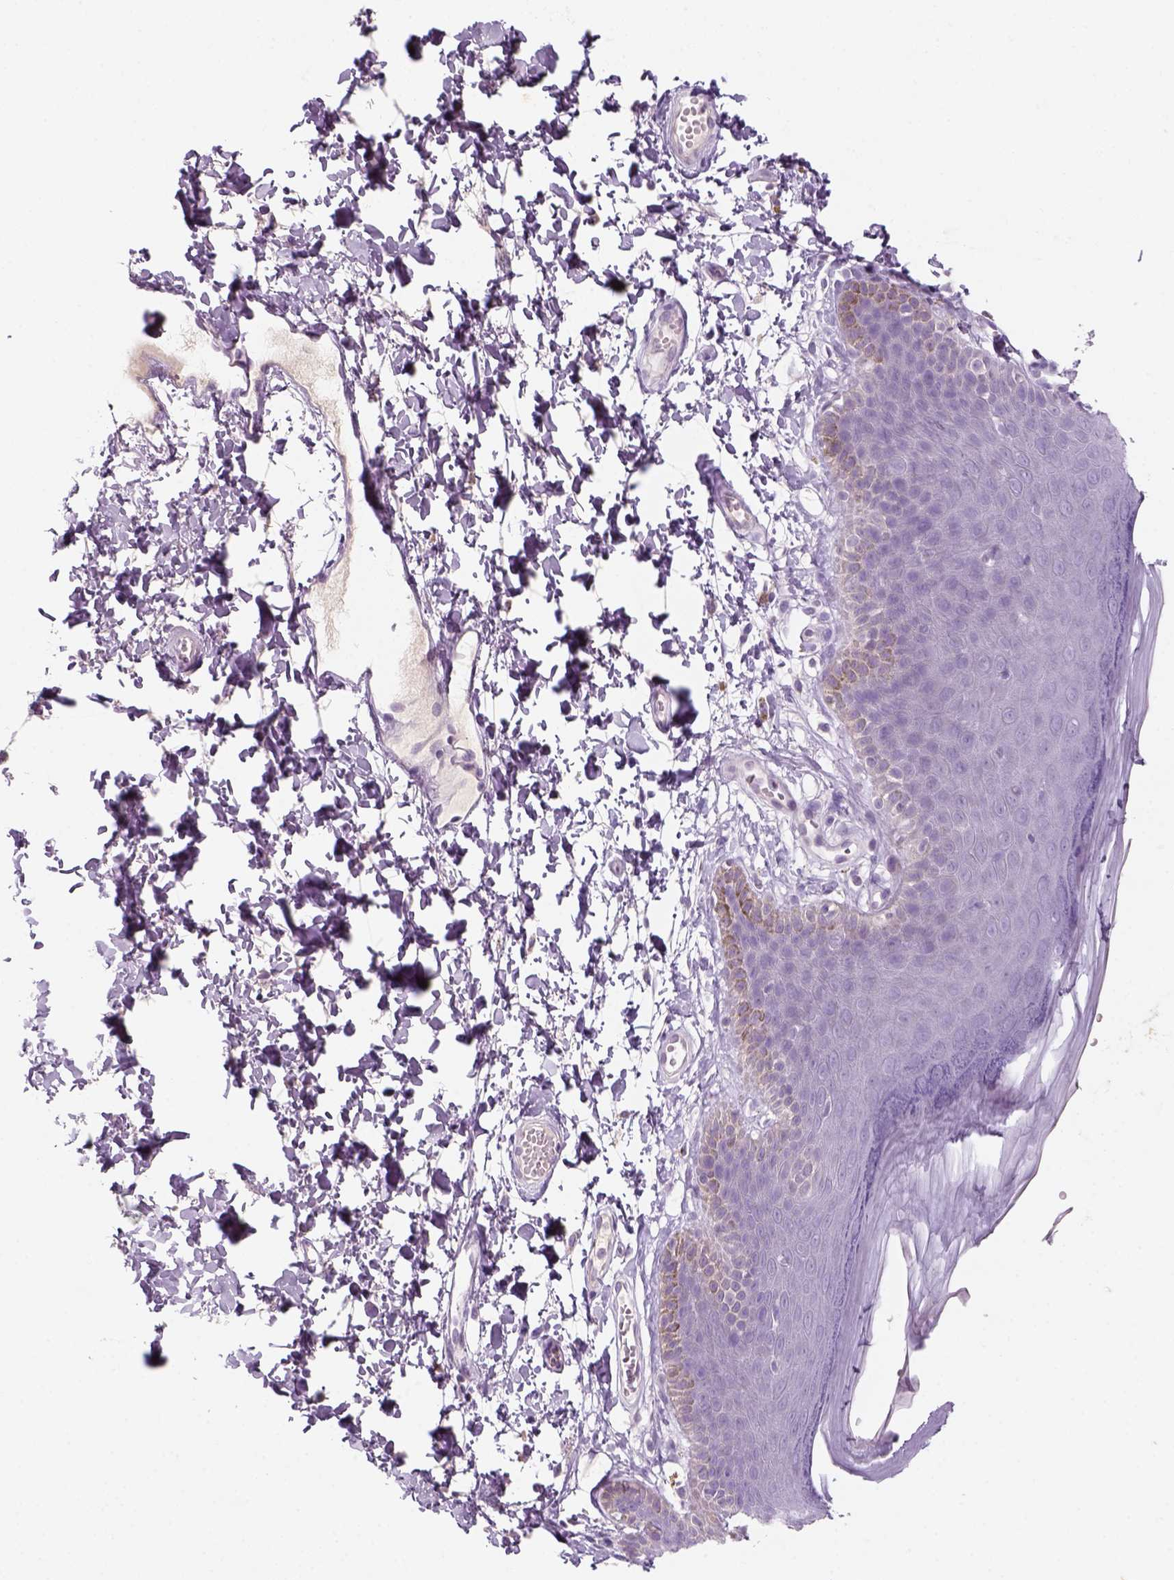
{"staining": {"intensity": "negative", "quantity": "none", "location": "none"}, "tissue": "skin", "cell_type": "Epidermal cells", "image_type": "normal", "snomed": [{"axis": "morphology", "description": "Normal tissue, NOS"}, {"axis": "topography", "description": "Anal"}], "caption": "There is no significant staining in epidermal cells of skin. (Brightfield microscopy of DAB (3,3'-diaminobenzidine) immunohistochemistry at high magnification).", "gene": "KRT25", "patient": {"sex": "male", "age": 53}}